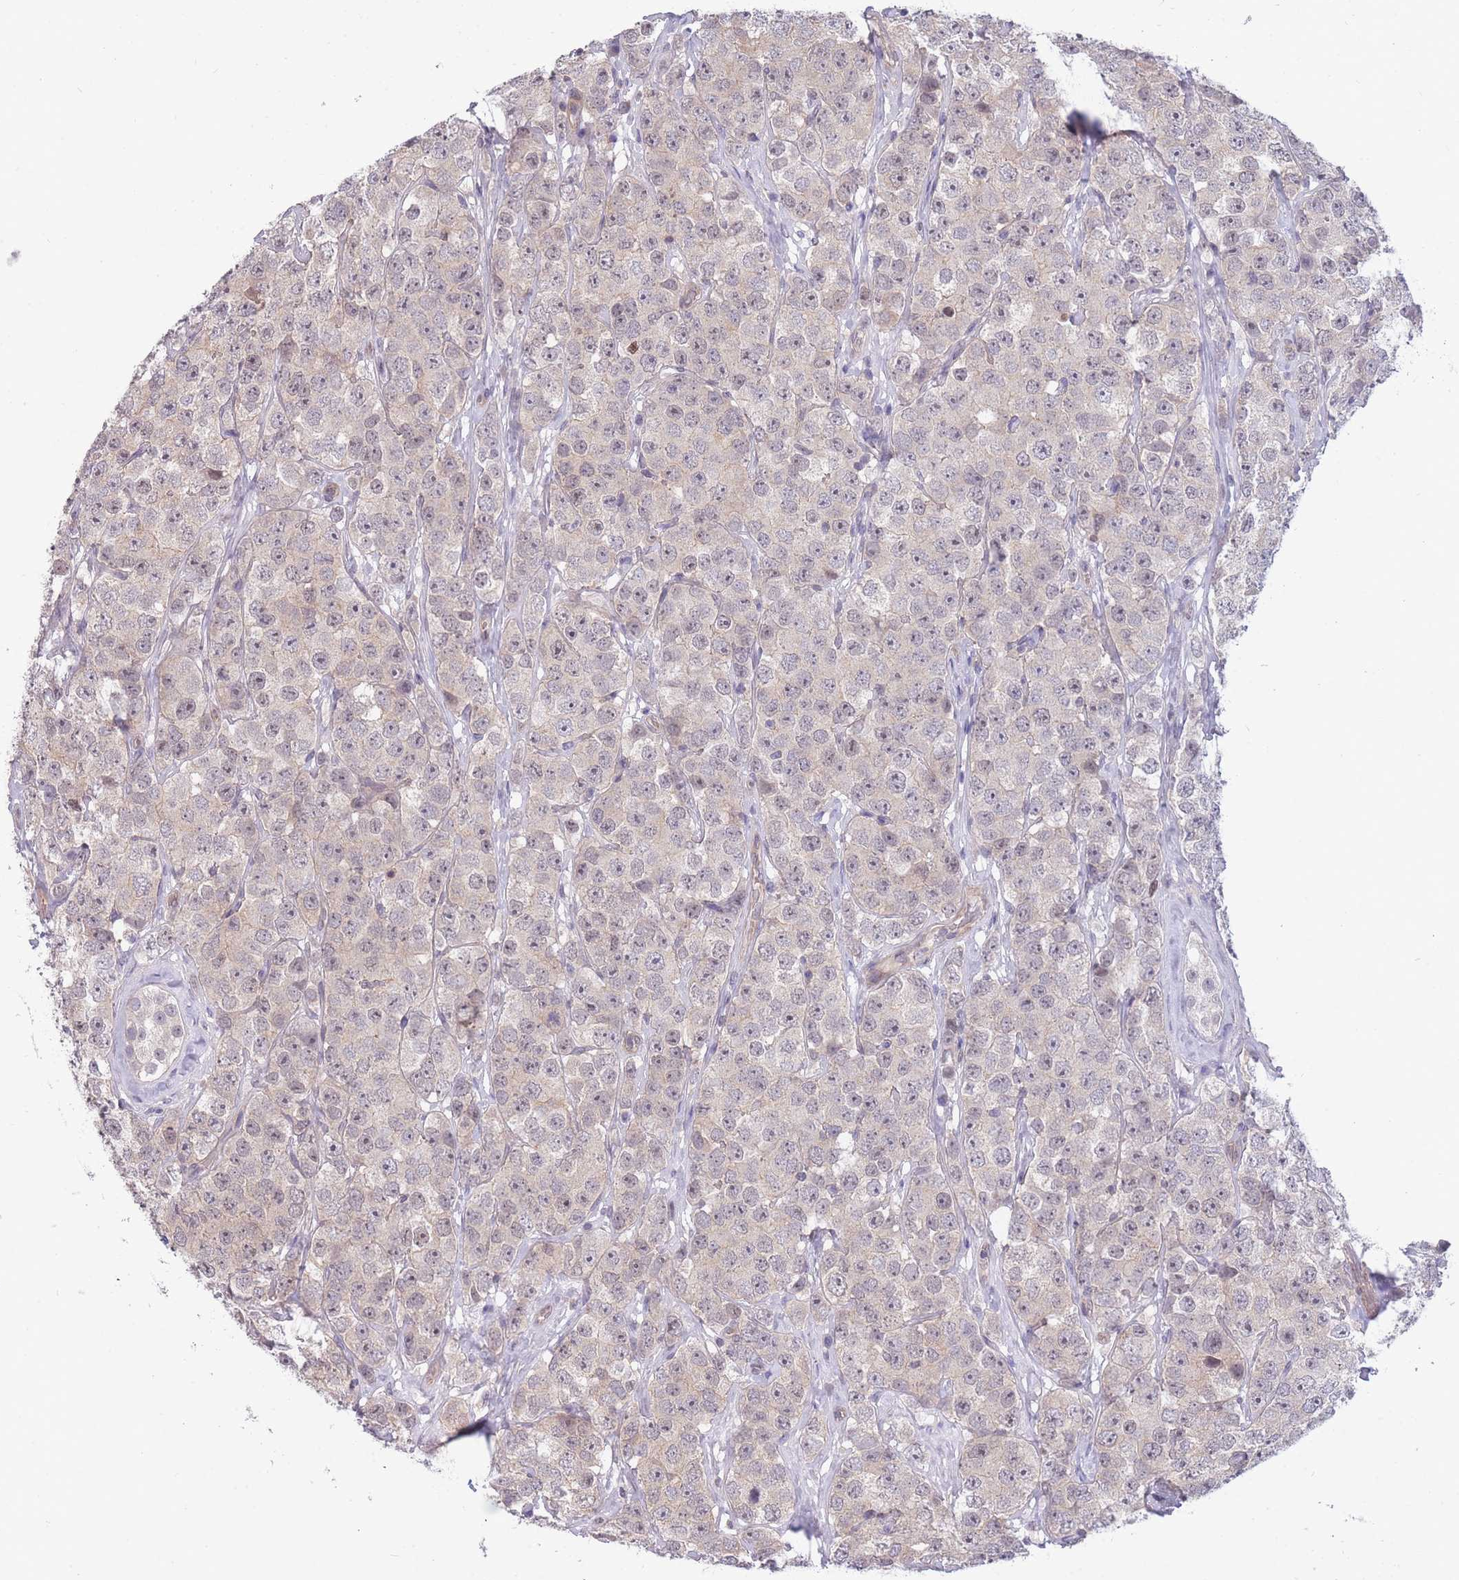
{"staining": {"intensity": "weak", "quantity": "25%-75%", "location": "cytoplasmic/membranous,nuclear"}, "tissue": "testis cancer", "cell_type": "Tumor cells", "image_type": "cancer", "snomed": [{"axis": "morphology", "description": "Seminoma, NOS"}, {"axis": "topography", "description": "Testis"}], "caption": "Human testis cancer (seminoma) stained for a protein (brown) reveals weak cytoplasmic/membranous and nuclear positive expression in about 25%-75% of tumor cells.", "gene": "SMC6", "patient": {"sex": "male", "age": 28}}